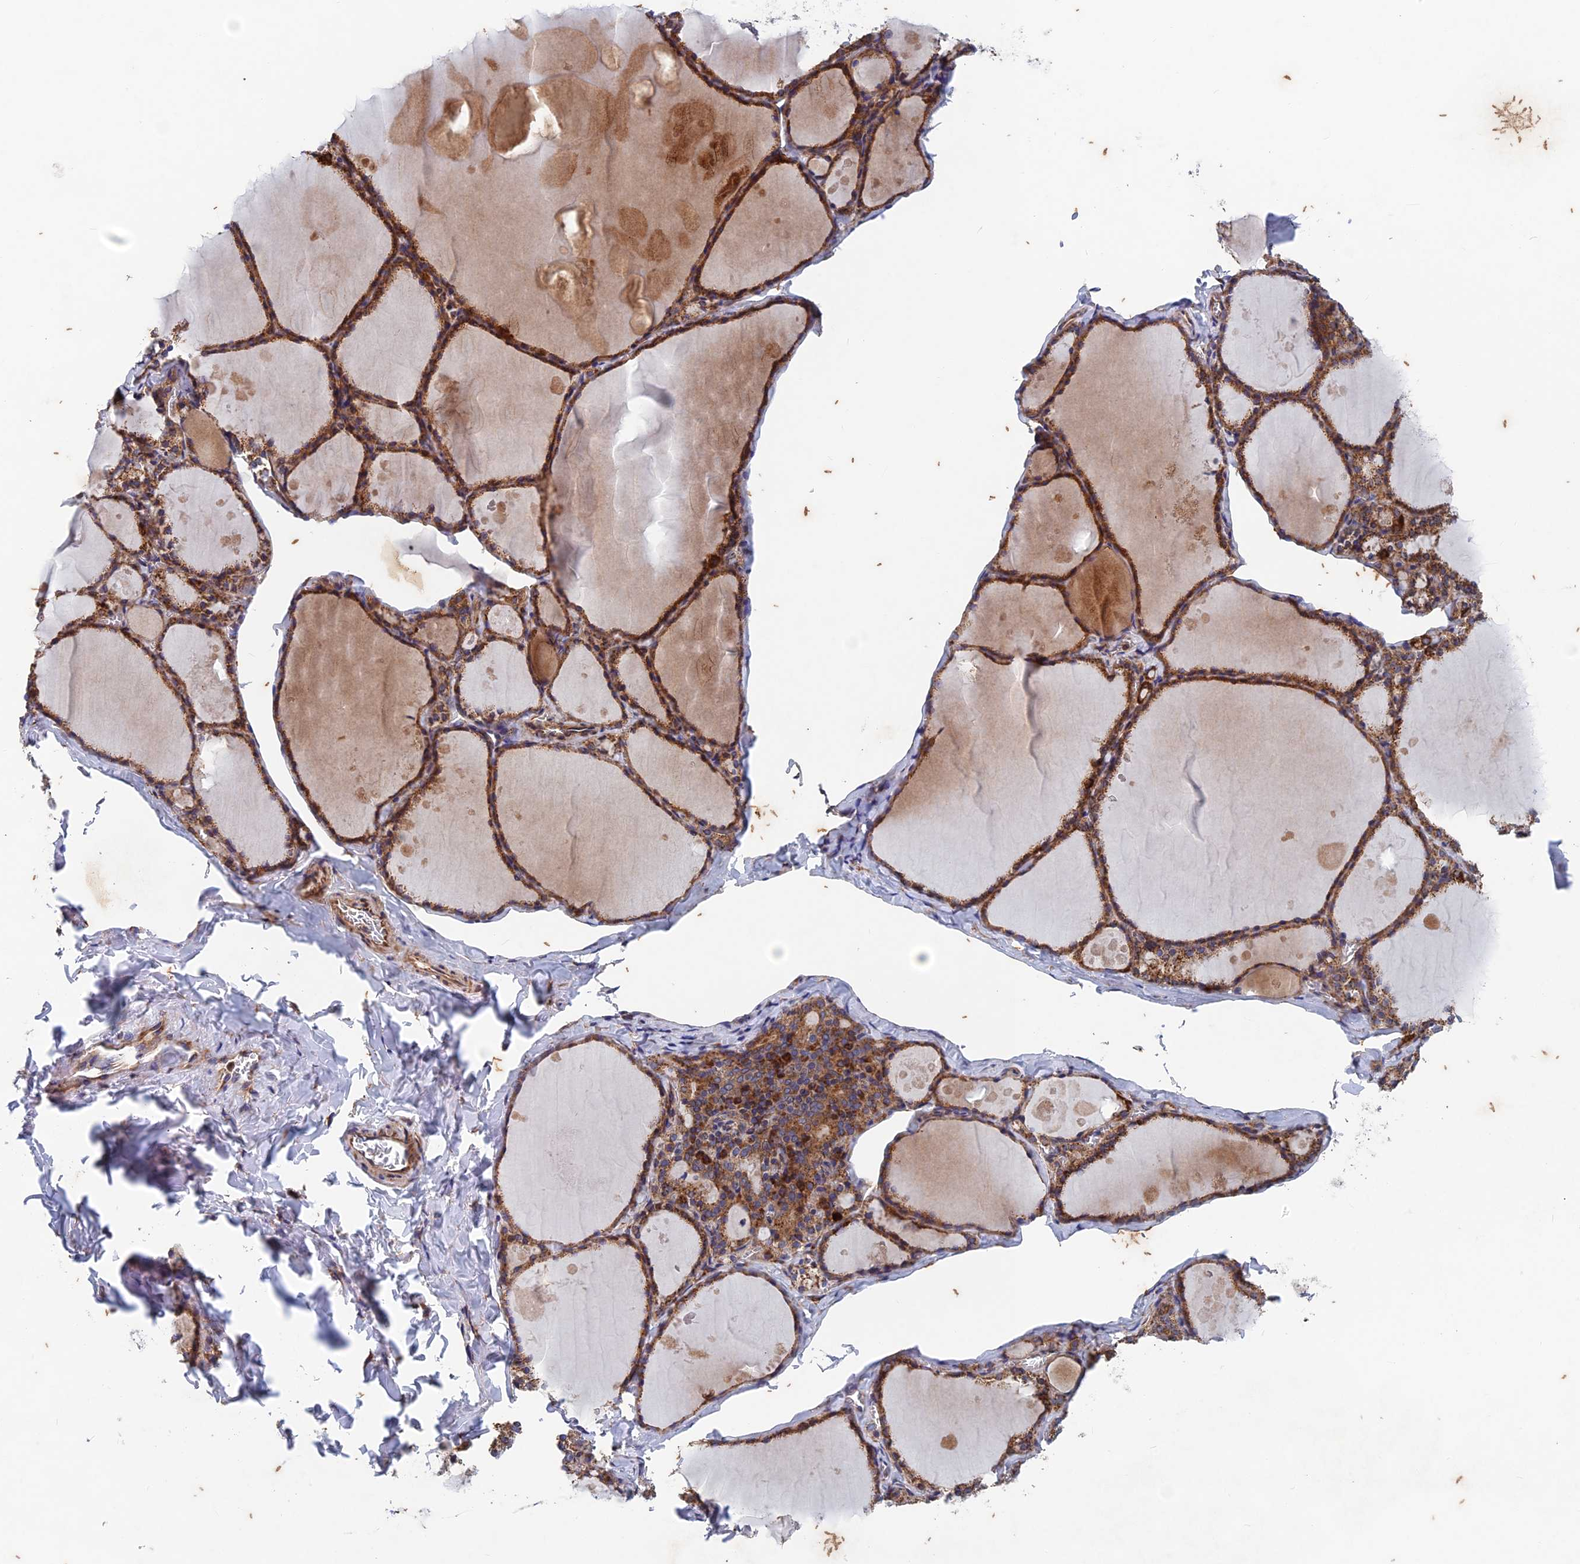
{"staining": {"intensity": "moderate", "quantity": ">75%", "location": "cytoplasmic/membranous"}, "tissue": "thyroid gland", "cell_type": "Glandular cells", "image_type": "normal", "snomed": [{"axis": "morphology", "description": "Normal tissue, NOS"}, {"axis": "topography", "description": "Thyroid gland"}], "caption": "Human thyroid gland stained for a protein (brown) exhibits moderate cytoplasmic/membranous positive expression in approximately >75% of glandular cells.", "gene": "AP4S1", "patient": {"sex": "male", "age": 56}}